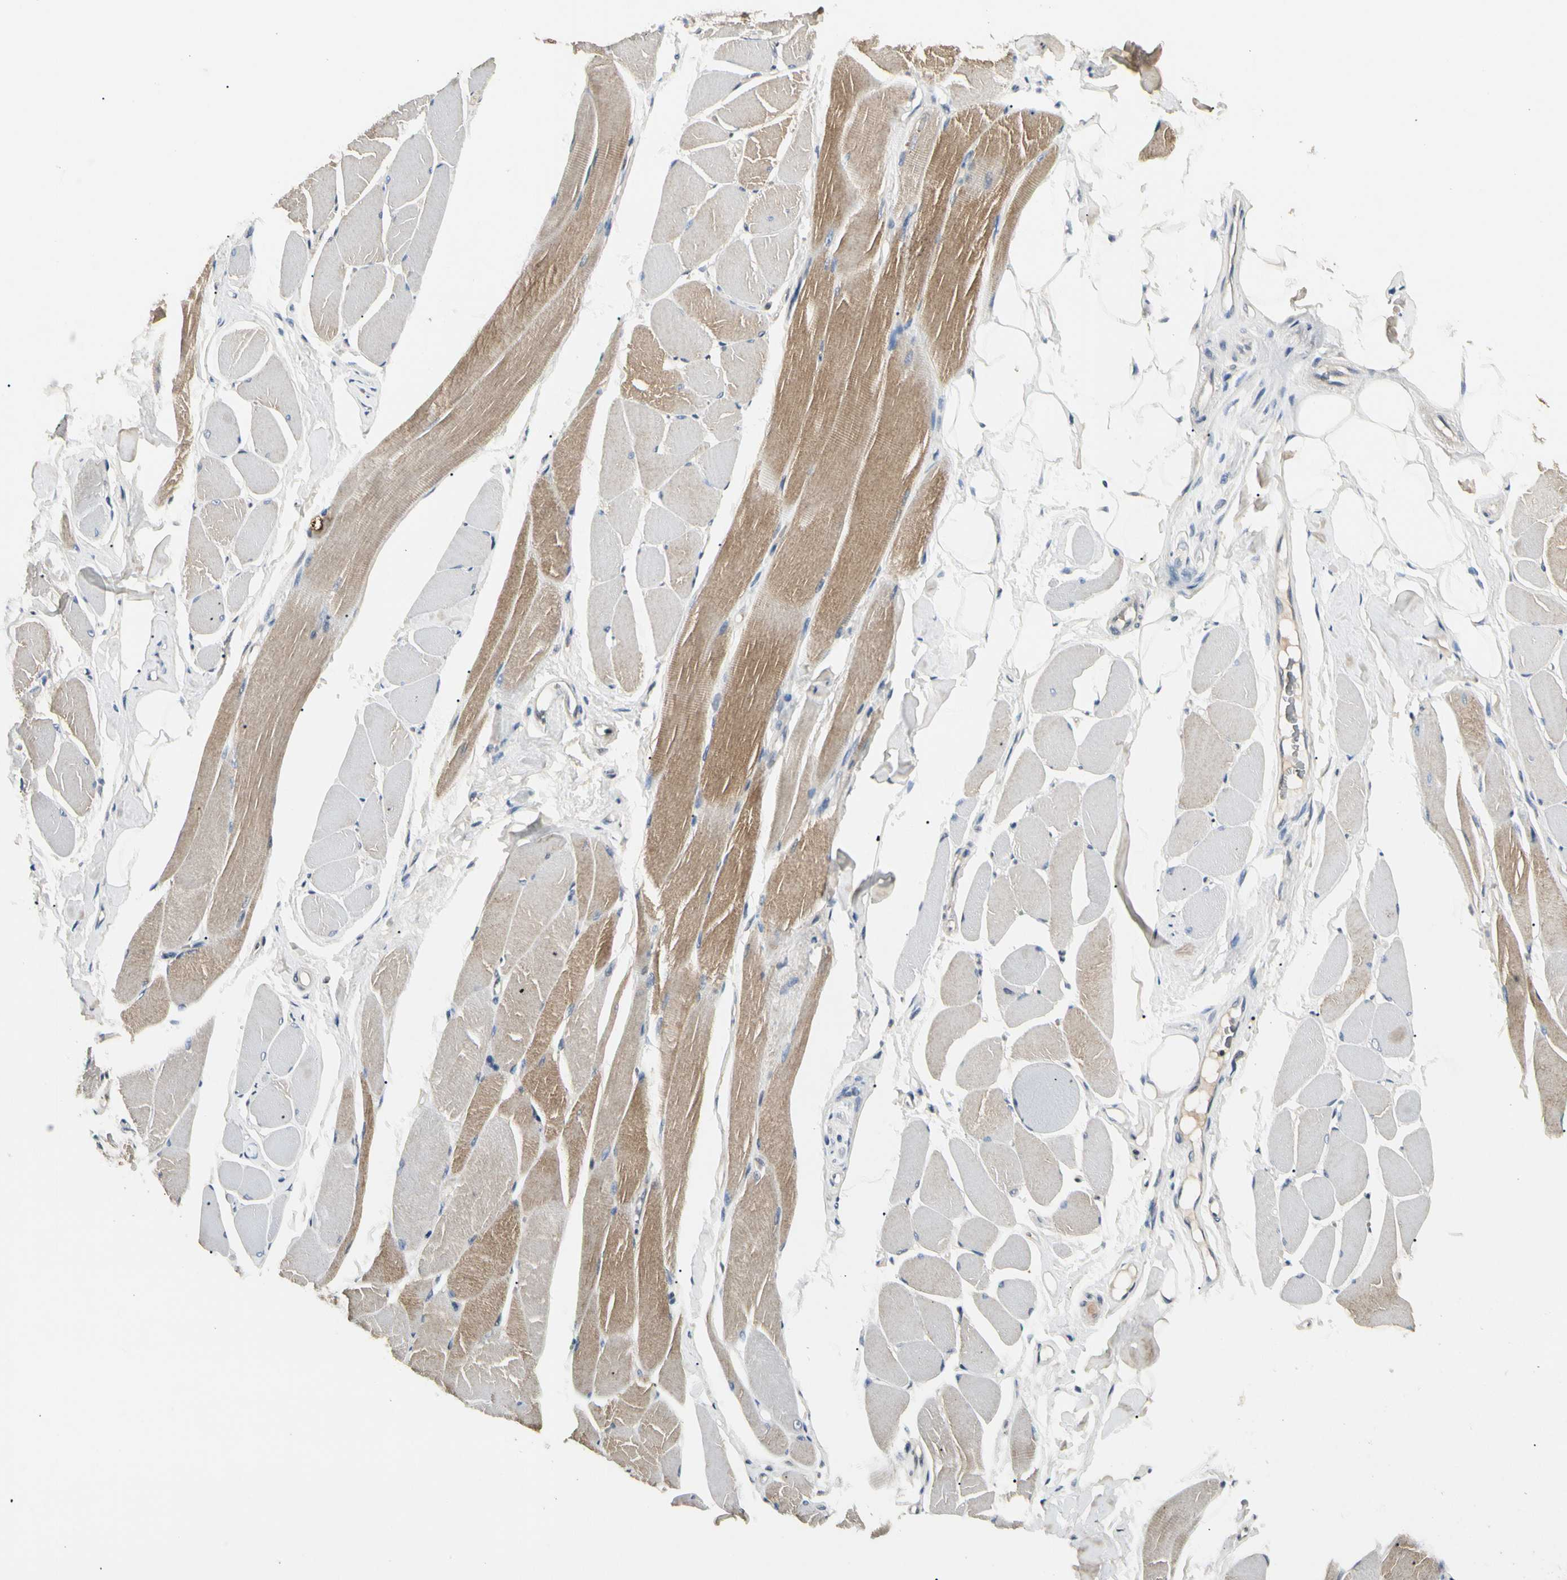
{"staining": {"intensity": "moderate", "quantity": "25%-75%", "location": "cytoplasmic/membranous"}, "tissue": "skeletal muscle", "cell_type": "Myocytes", "image_type": "normal", "snomed": [{"axis": "morphology", "description": "Normal tissue, NOS"}, {"axis": "topography", "description": "Skeletal muscle"}, {"axis": "topography", "description": "Peripheral nerve tissue"}], "caption": "Protein analysis of benign skeletal muscle exhibits moderate cytoplasmic/membranous expression in approximately 25%-75% of myocytes. Using DAB (3,3'-diaminobenzidine) (brown) and hematoxylin (blue) stains, captured at high magnification using brightfield microscopy.", "gene": "GREM1", "patient": {"sex": "female", "age": 84}}